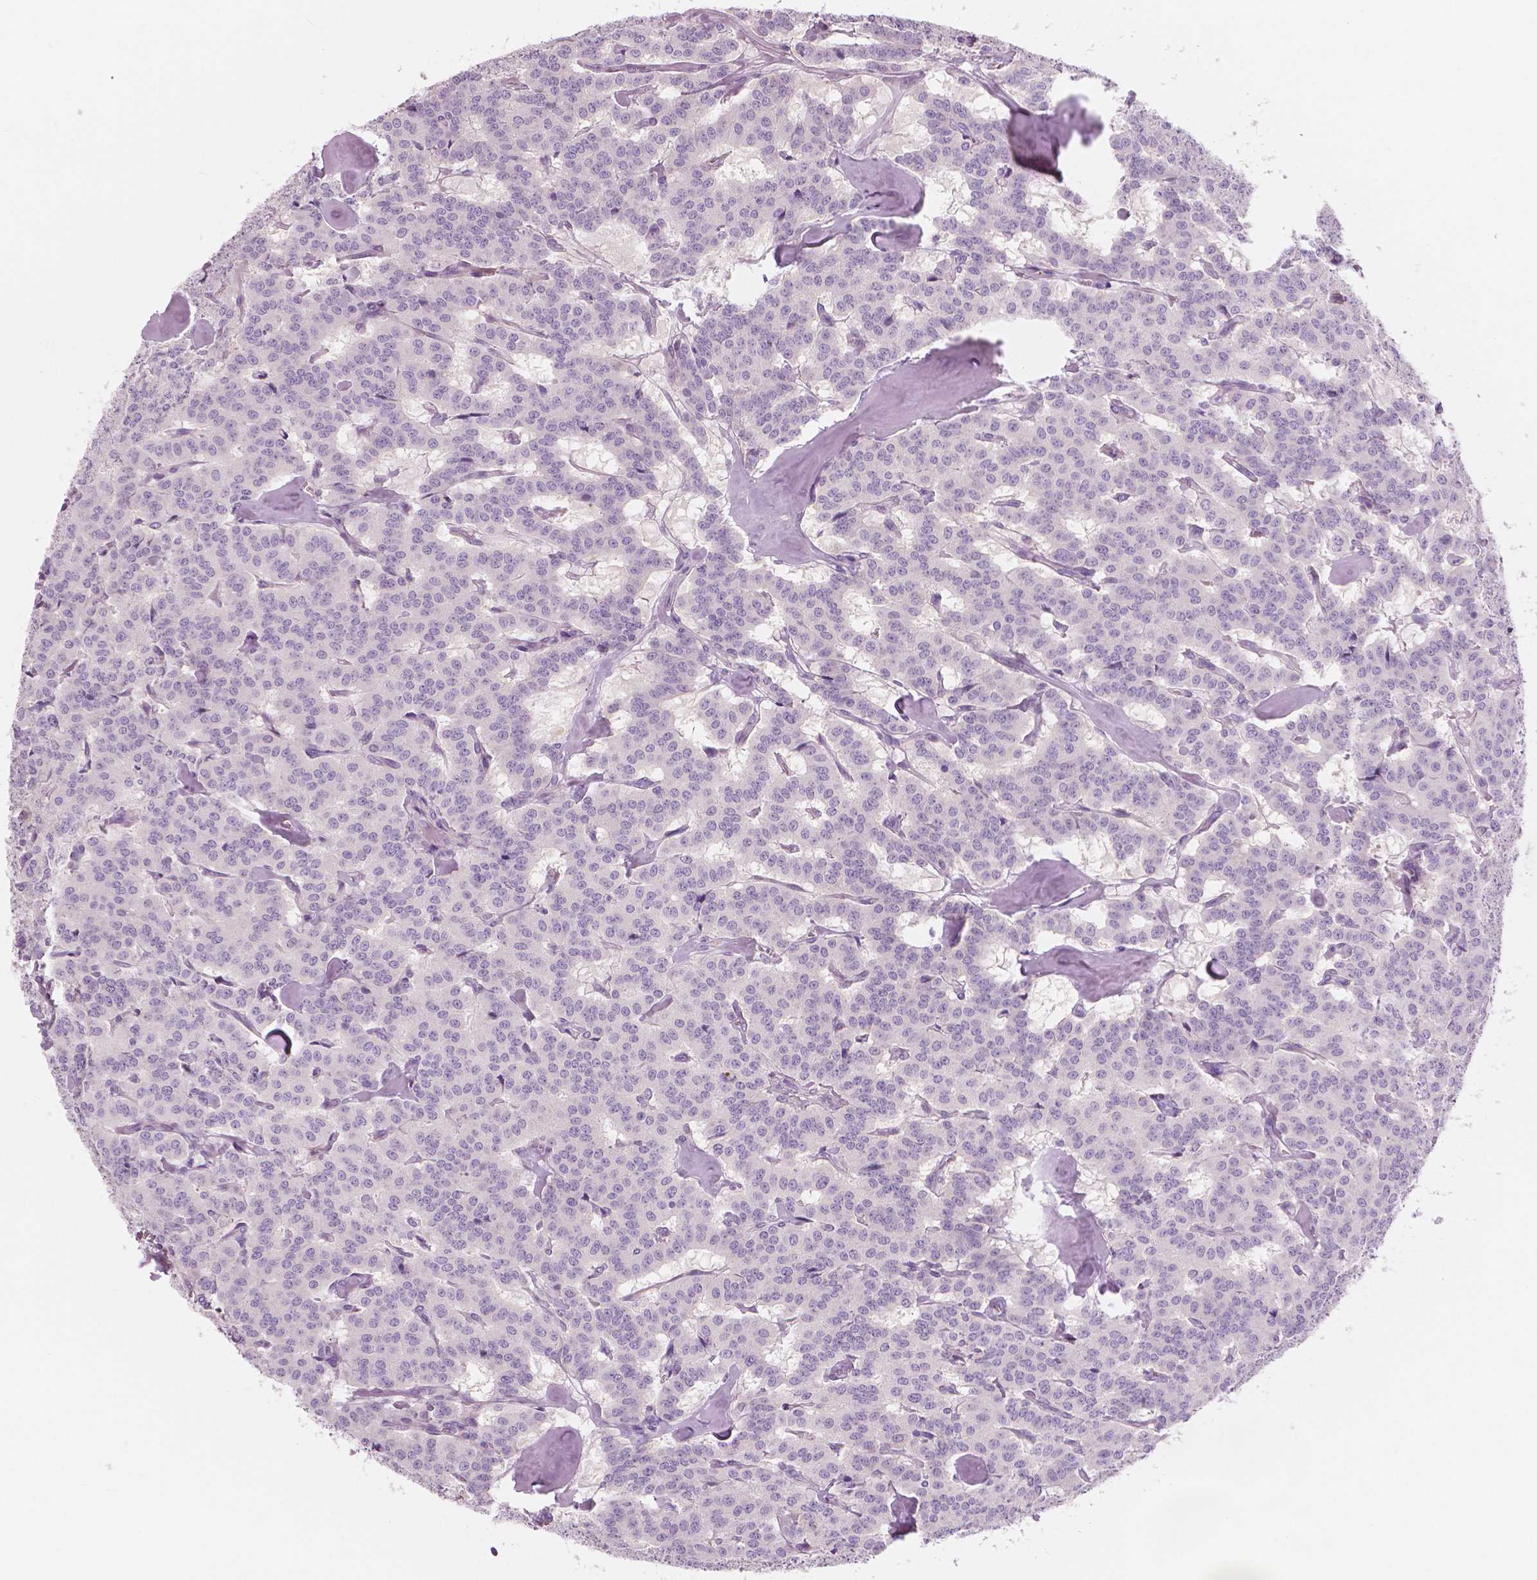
{"staining": {"intensity": "negative", "quantity": "none", "location": "none"}, "tissue": "carcinoid", "cell_type": "Tumor cells", "image_type": "cancer", "snomed": [{"axis": "morphology", "description": "Carcinoid, malignant, NOS"}, {"axis": "topography", "description": "Lung"}], "caption": "Histopathology image shows no significant protein positivity in tumor cells of malignant carcinoid.", "gene": "A4GNT", "patient": {"sex": "female", "age": 46}}